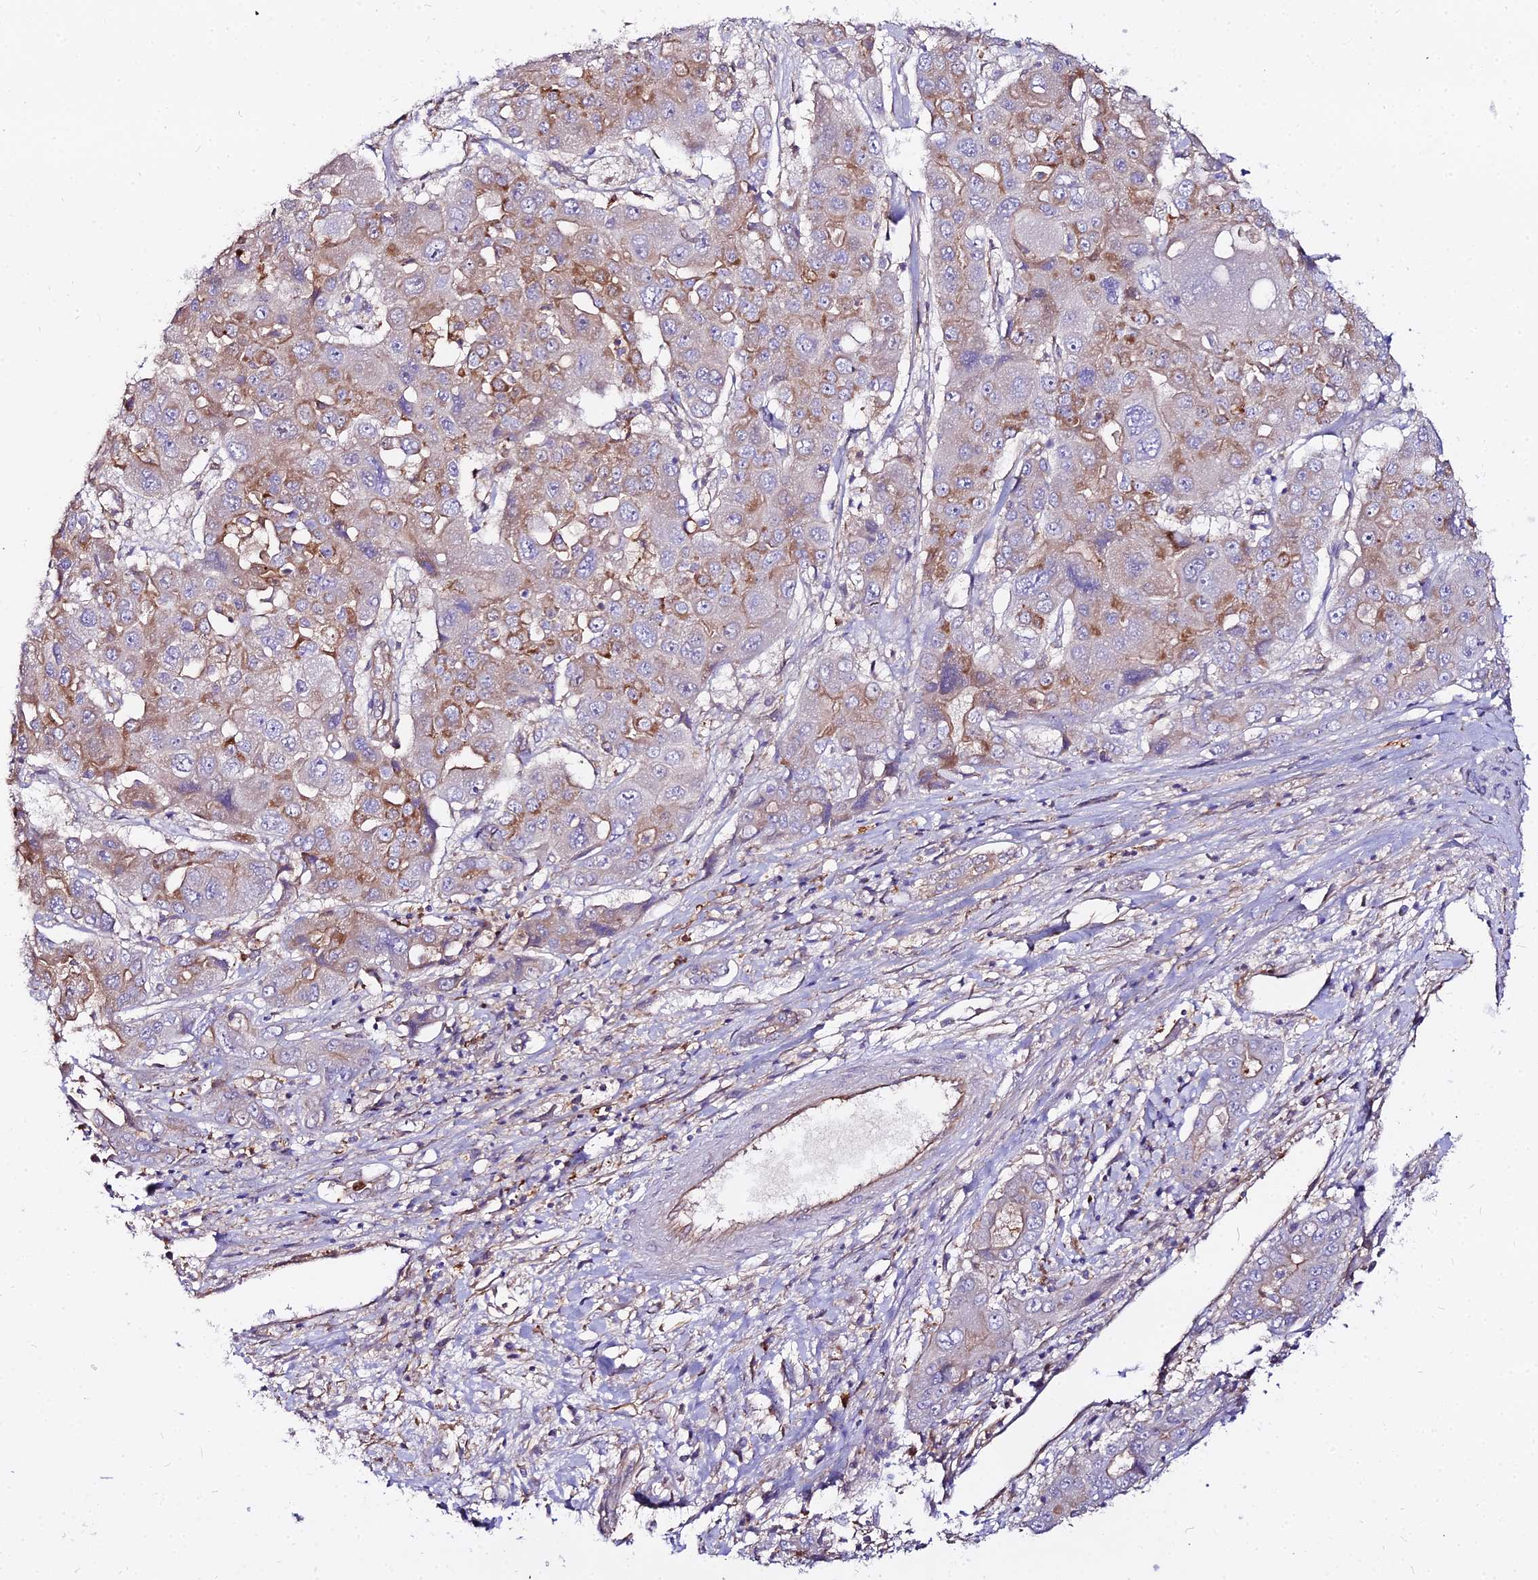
{"staining": {"intensity": "moderate", "quantity": "25%-75%", "location": "cytoplasmic/membranous"}, "tissue": "liver cancer", "cell_type": "Tumor cells", "image_type": "cancer", "snomed": [{"axis": "morphology", "description": "Cholangiocarcinoma"}, {"axis": "topography", "description": "Liver"}], "caption": "There is medium levels of moderate cytoplasmic/membranous positivity in tumor cells of liver cancer (cholangiocarcinoma), as demonstrated by immunohistochemical staining (brown color).", "gene": "GLYAT", "patient": {"sex": "male", "age": 67}}